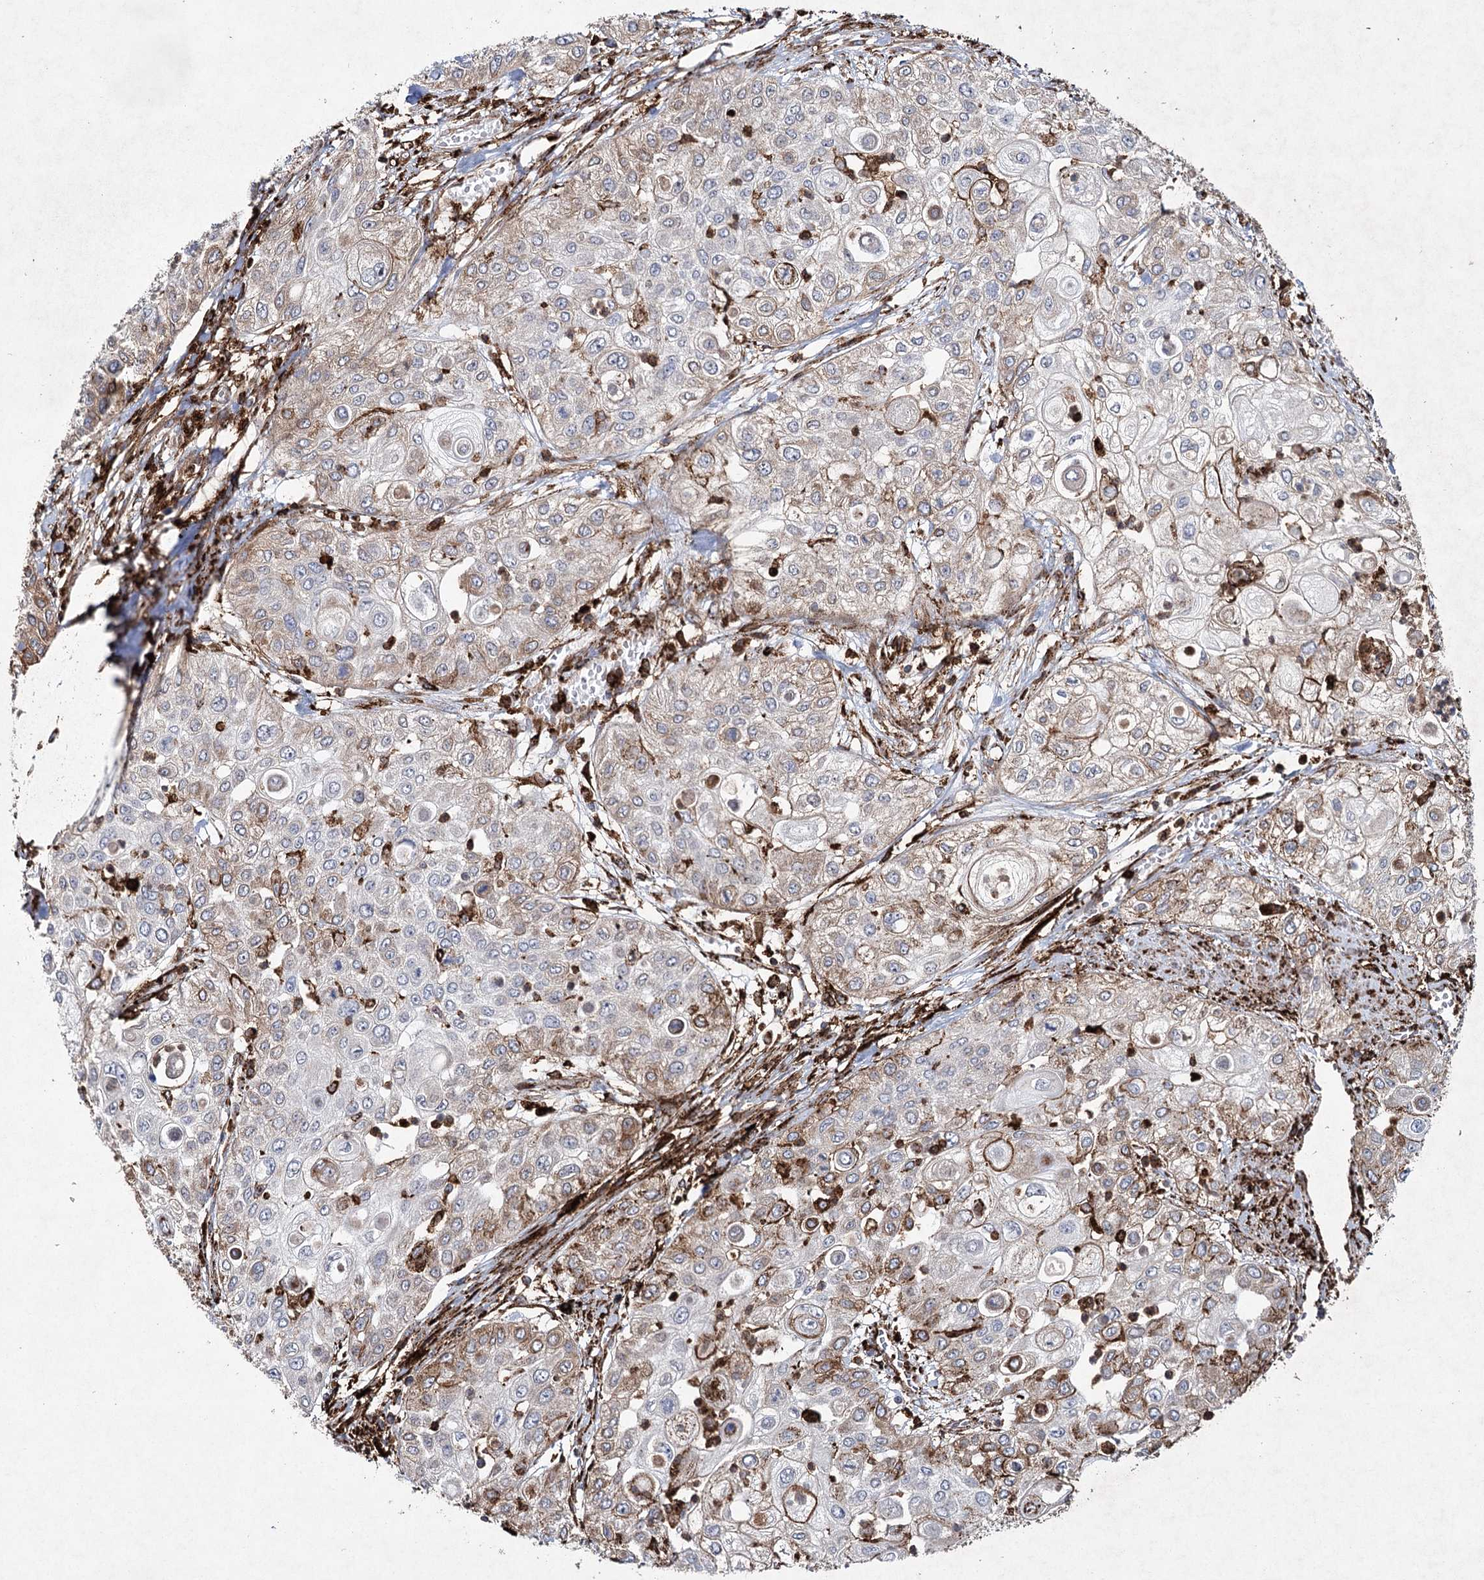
{"staining": {"intensity": "moderate", "quantity": "25%-75%", "location": "cytoplasmic/membranous"}, "tissue": "urothelial cancer", "cell_type": "Tumor cells", "image_type": "cancer", "snomed": [{"axis": "morphology", "description": "Urothelial carcinoma, High grade"}, {"axis": "topography", "description": "Urinary bladder"}], "caption": "The immunohistochemical stain shows moderate cytoplasmic/membranous expression in tumor cells of high-grade urothelial carcinoma tissue. (IHC, brightfield microscopy, high magnification).", "gene": "DCUN1D4", "patient": {"sex": "female", "age": 79}}